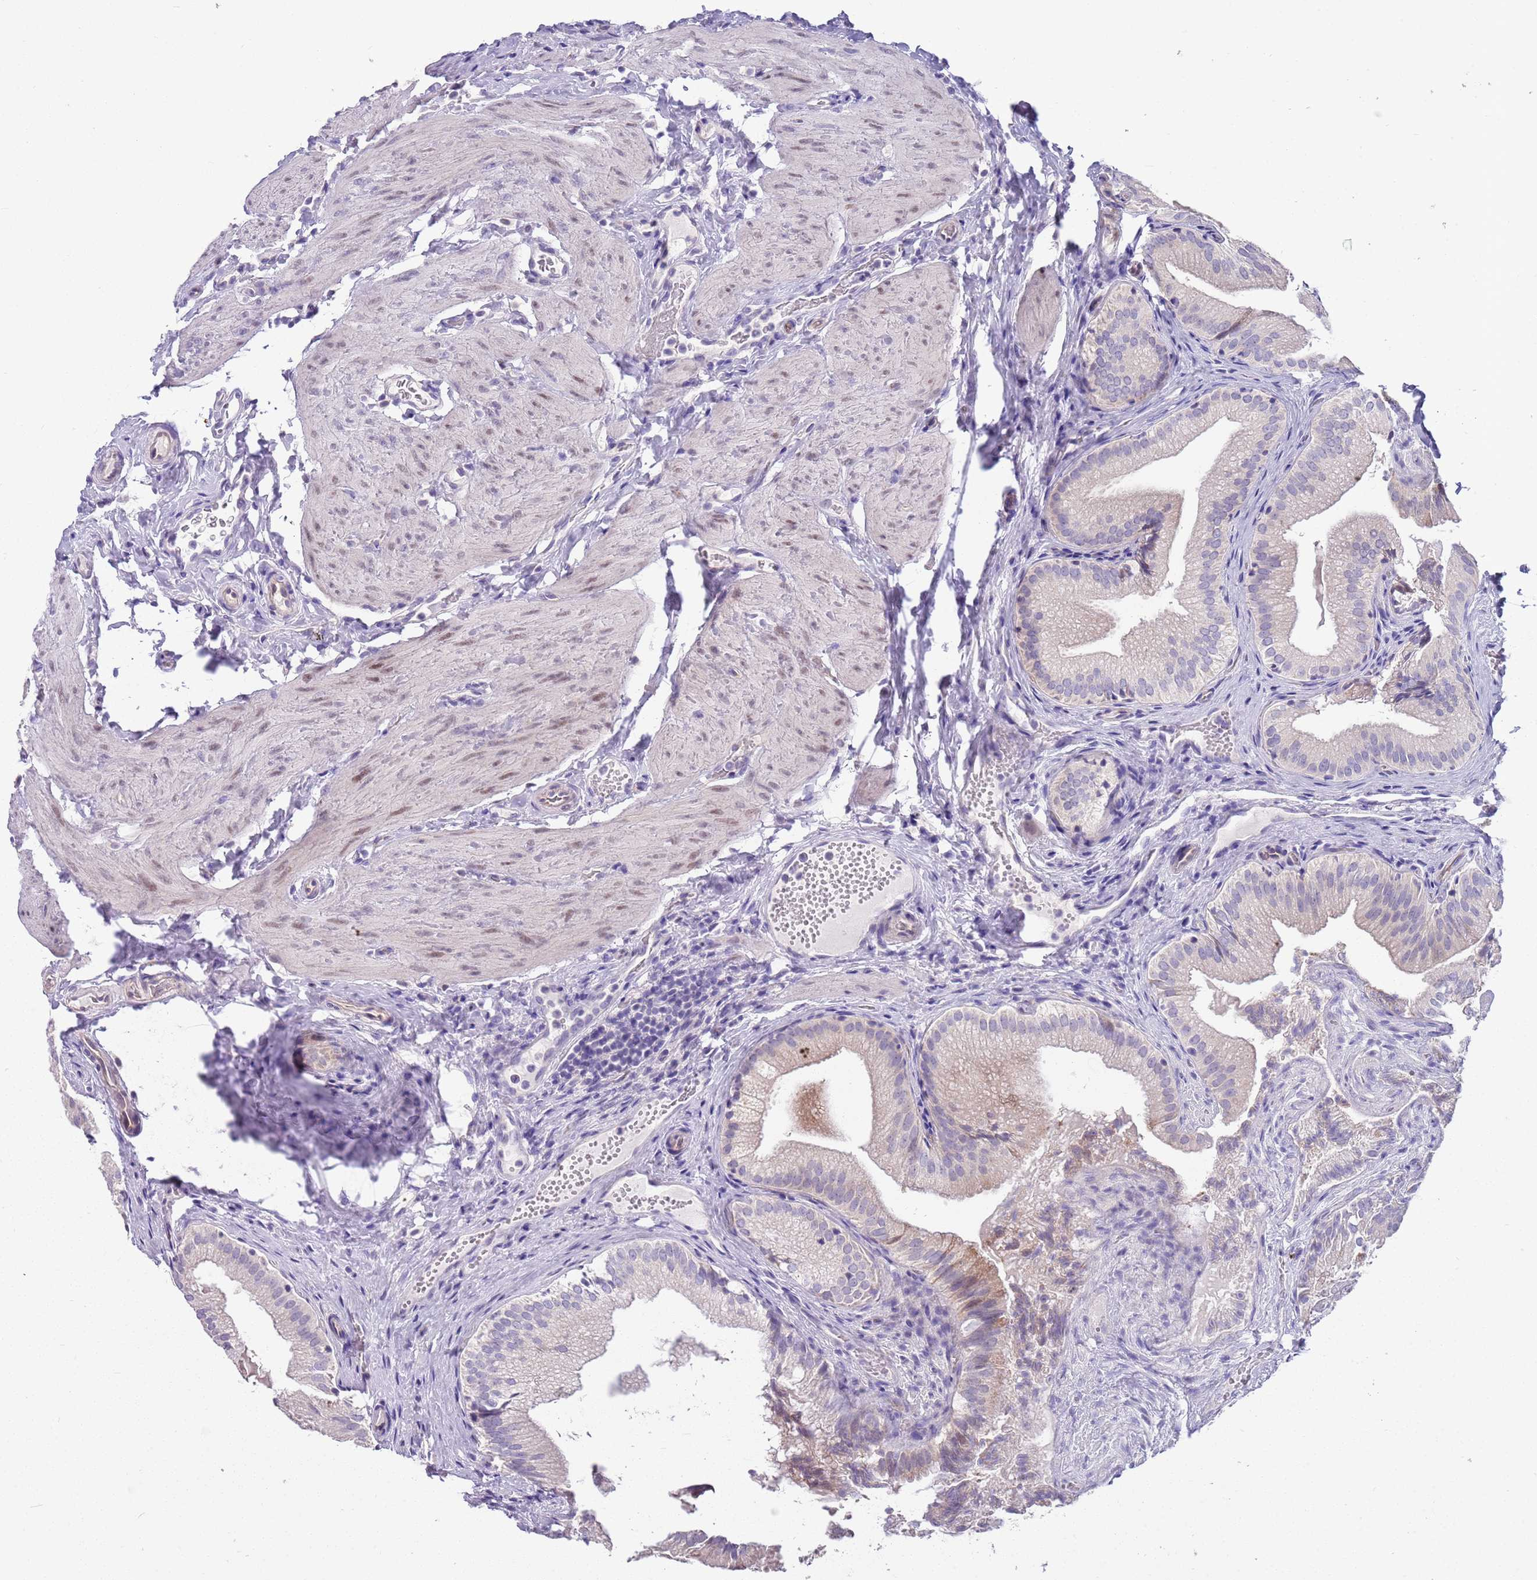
{"staining": {"intensity": "weak", "quantity": "<25%", "location": "cytoplasmic/membranous"}, "tissue": "gallbladder", "cell_type": "Glandular cells", "image_type": "normal", "snomed": [{"axis": "morphology", "description": "Normal tissue, NOS"}, {"axis": "topography", "description": "Gallbladder"}], "caption": "This is a photomicrograph of IHC staining of benign gallbladder, which shows no expression in glandular cells.", "gene": "BRMS1L", "patient": {"sex": "female", "age": 30}}